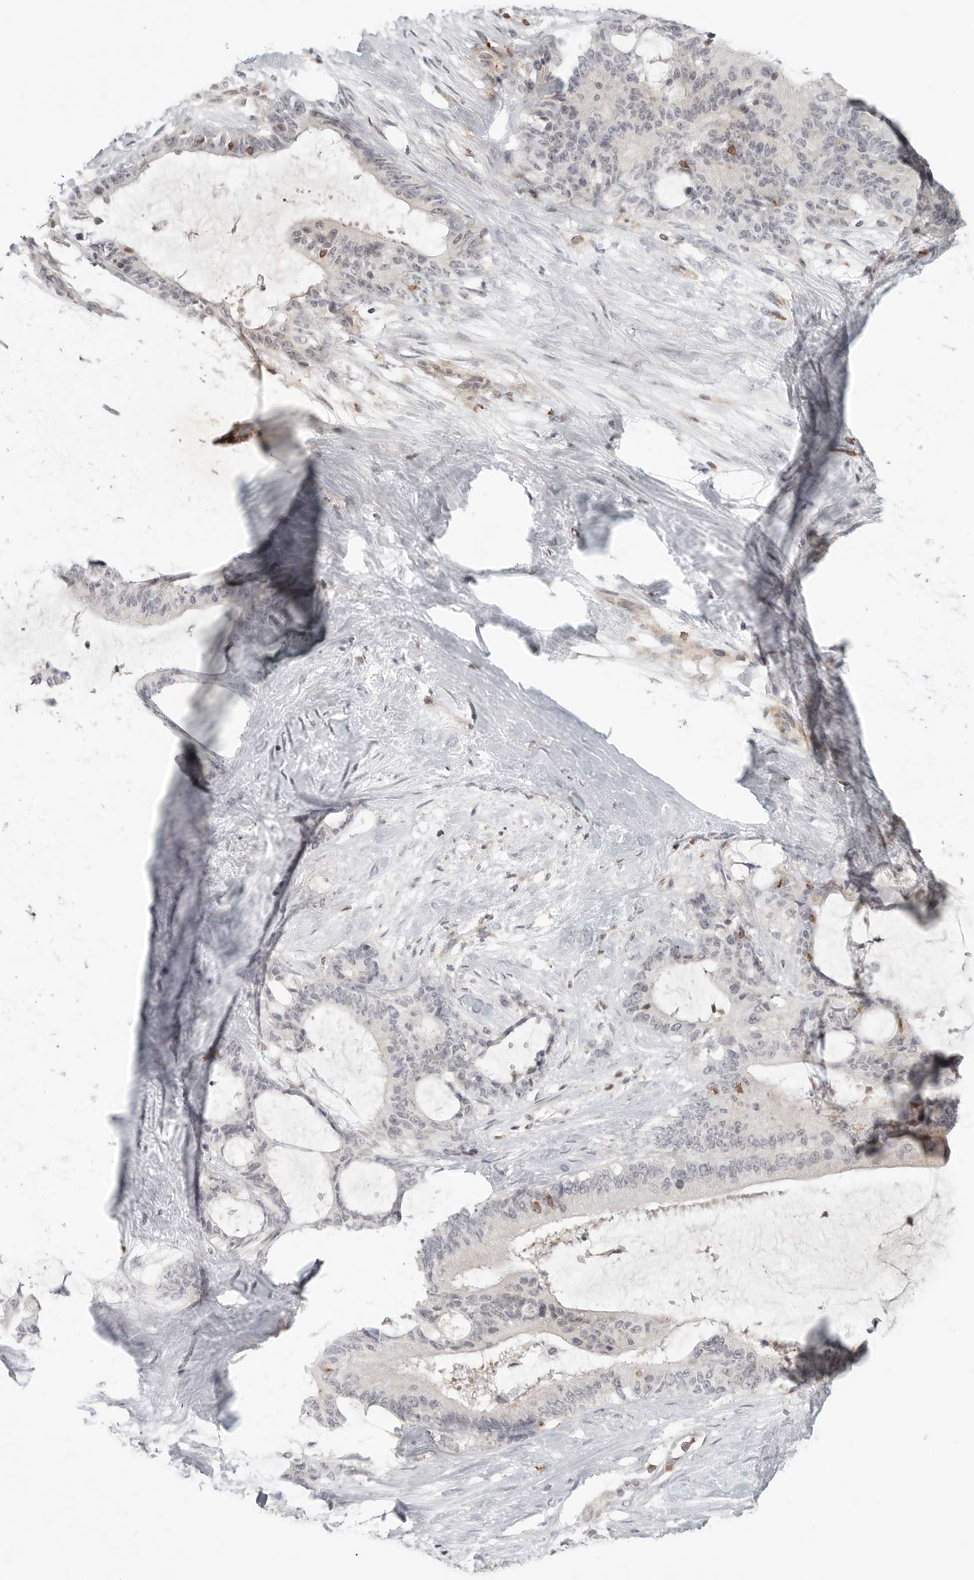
{"staining": {"intensity": "negative", "quantity": "none", "location": "none"}, "tissue": "liver cancer", "cell_type": "Tumor cells", "image_type": "cancer", "snomed": [{"axis": "morphology", "description": "Normal tissue, NOS"}, {"axis": "morphology", "description": "Cholangiocarcinoma"}, {"axis": "topography", "description": "Liver"}, {"axis": "topography", "description": "Peripheral nerve tissue"}], "caption": "A photomicrograph of cholangiocarcinoma (liver) stained for a protein shows no brown staining in tumor cells.", "gene": "SH3KBP1", "patient": {"sex": "female", "age": 73}}